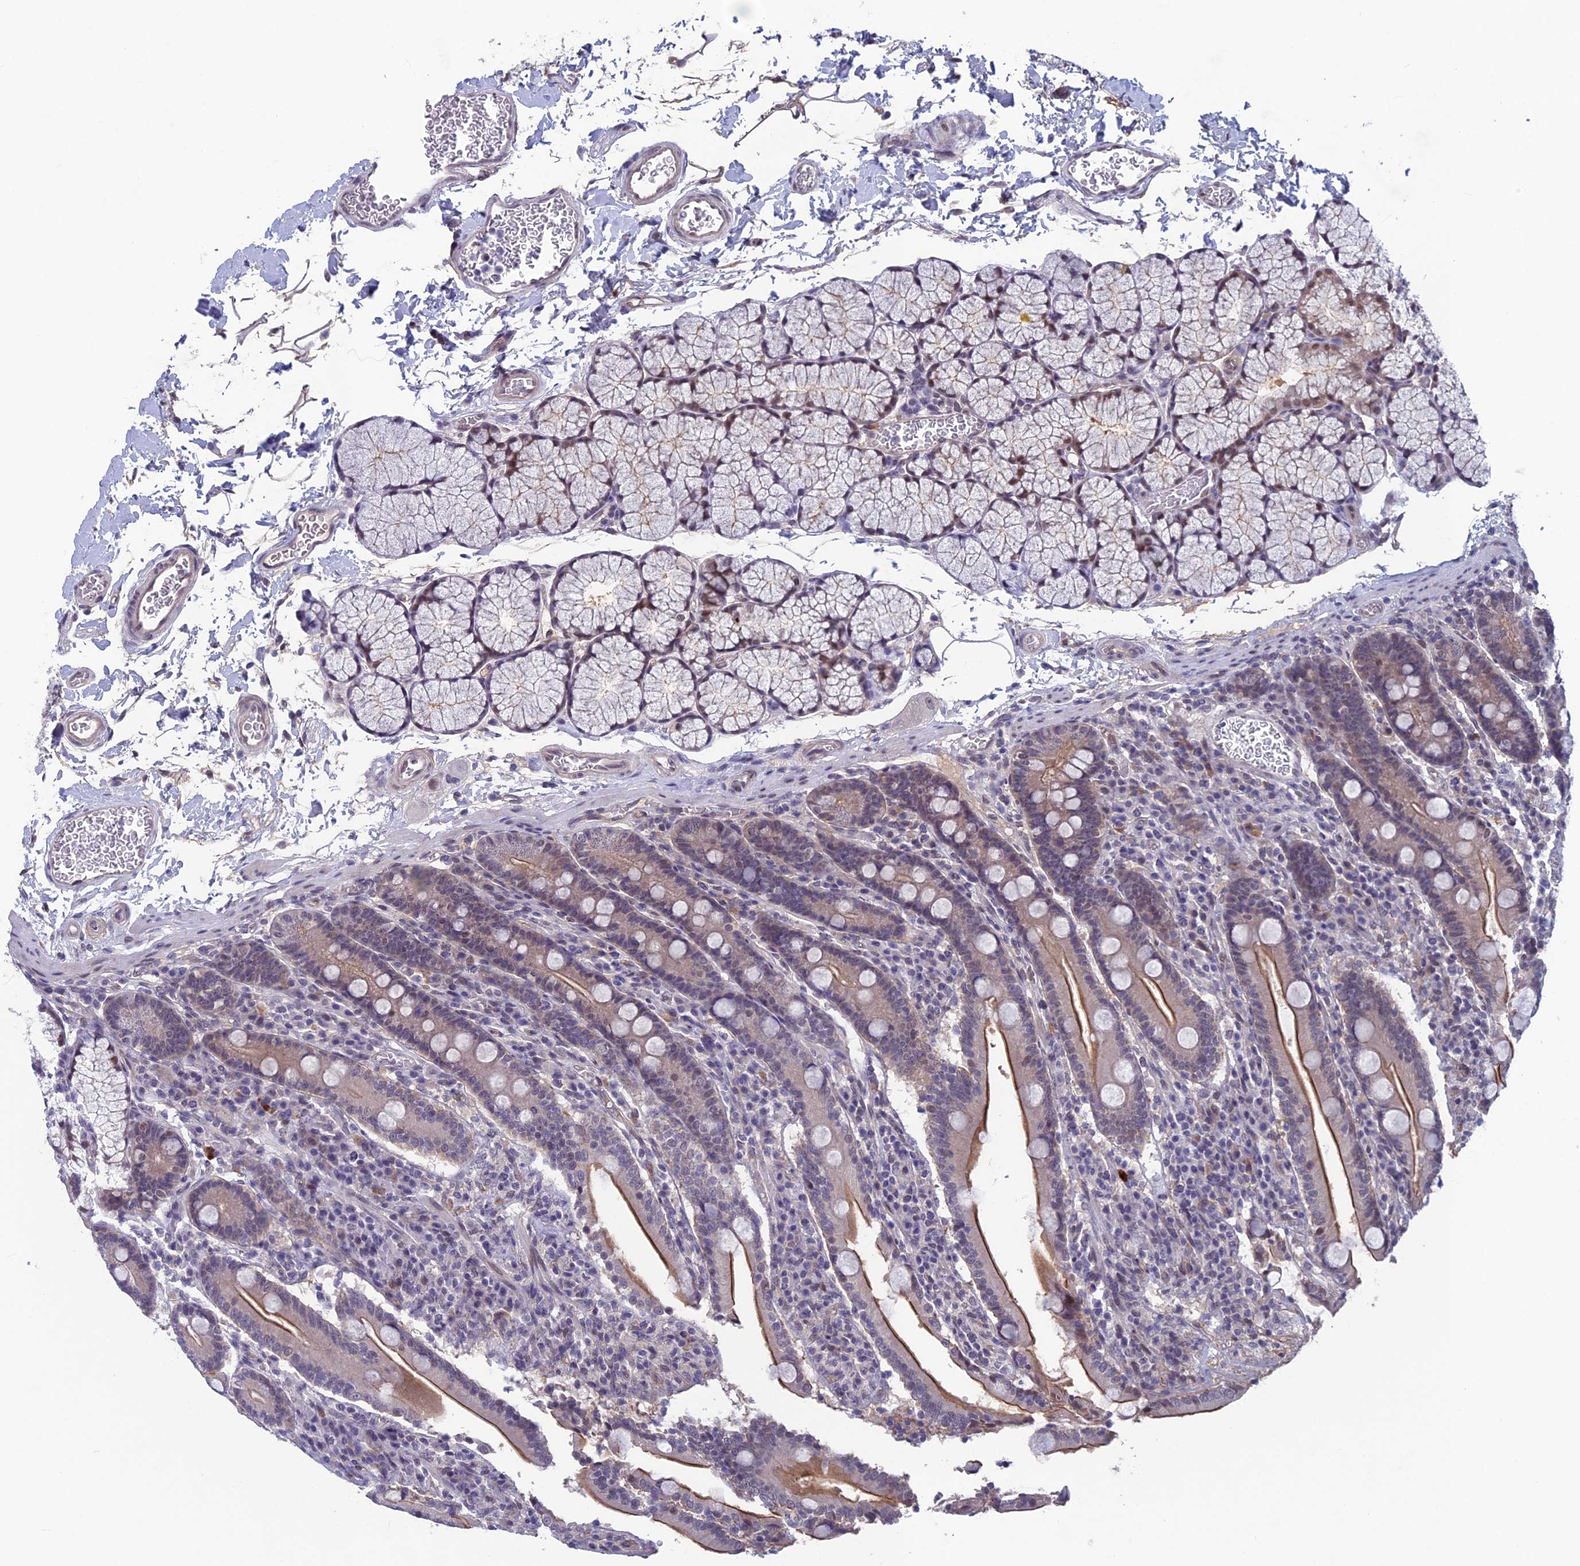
{"staining": {"intensity": "moderate", "quantity": "25%-75%", "location": "cytoplasmic/membranous"}, "tissue": "duodenum", "cell_type": "Glandular cells", "image_type": "normal", "snomed": [{"axis": "morphology", "description": "Normal tissue, NOS"}, {"axis": "topography", "description": "Duodenum"}], "caption": "Immunohistochemical staining of normal human duodenum demonstrates moderate cytoplasmic/membranous protein positivity in approximately 25%-75% of glandular cells. Using DAB (brown) and hematoxylin (blue) stains, captured at high magnification using brightfield microscopy.", "gene": "FKBPL", "patient": {"sex": "male", "age": 35}}